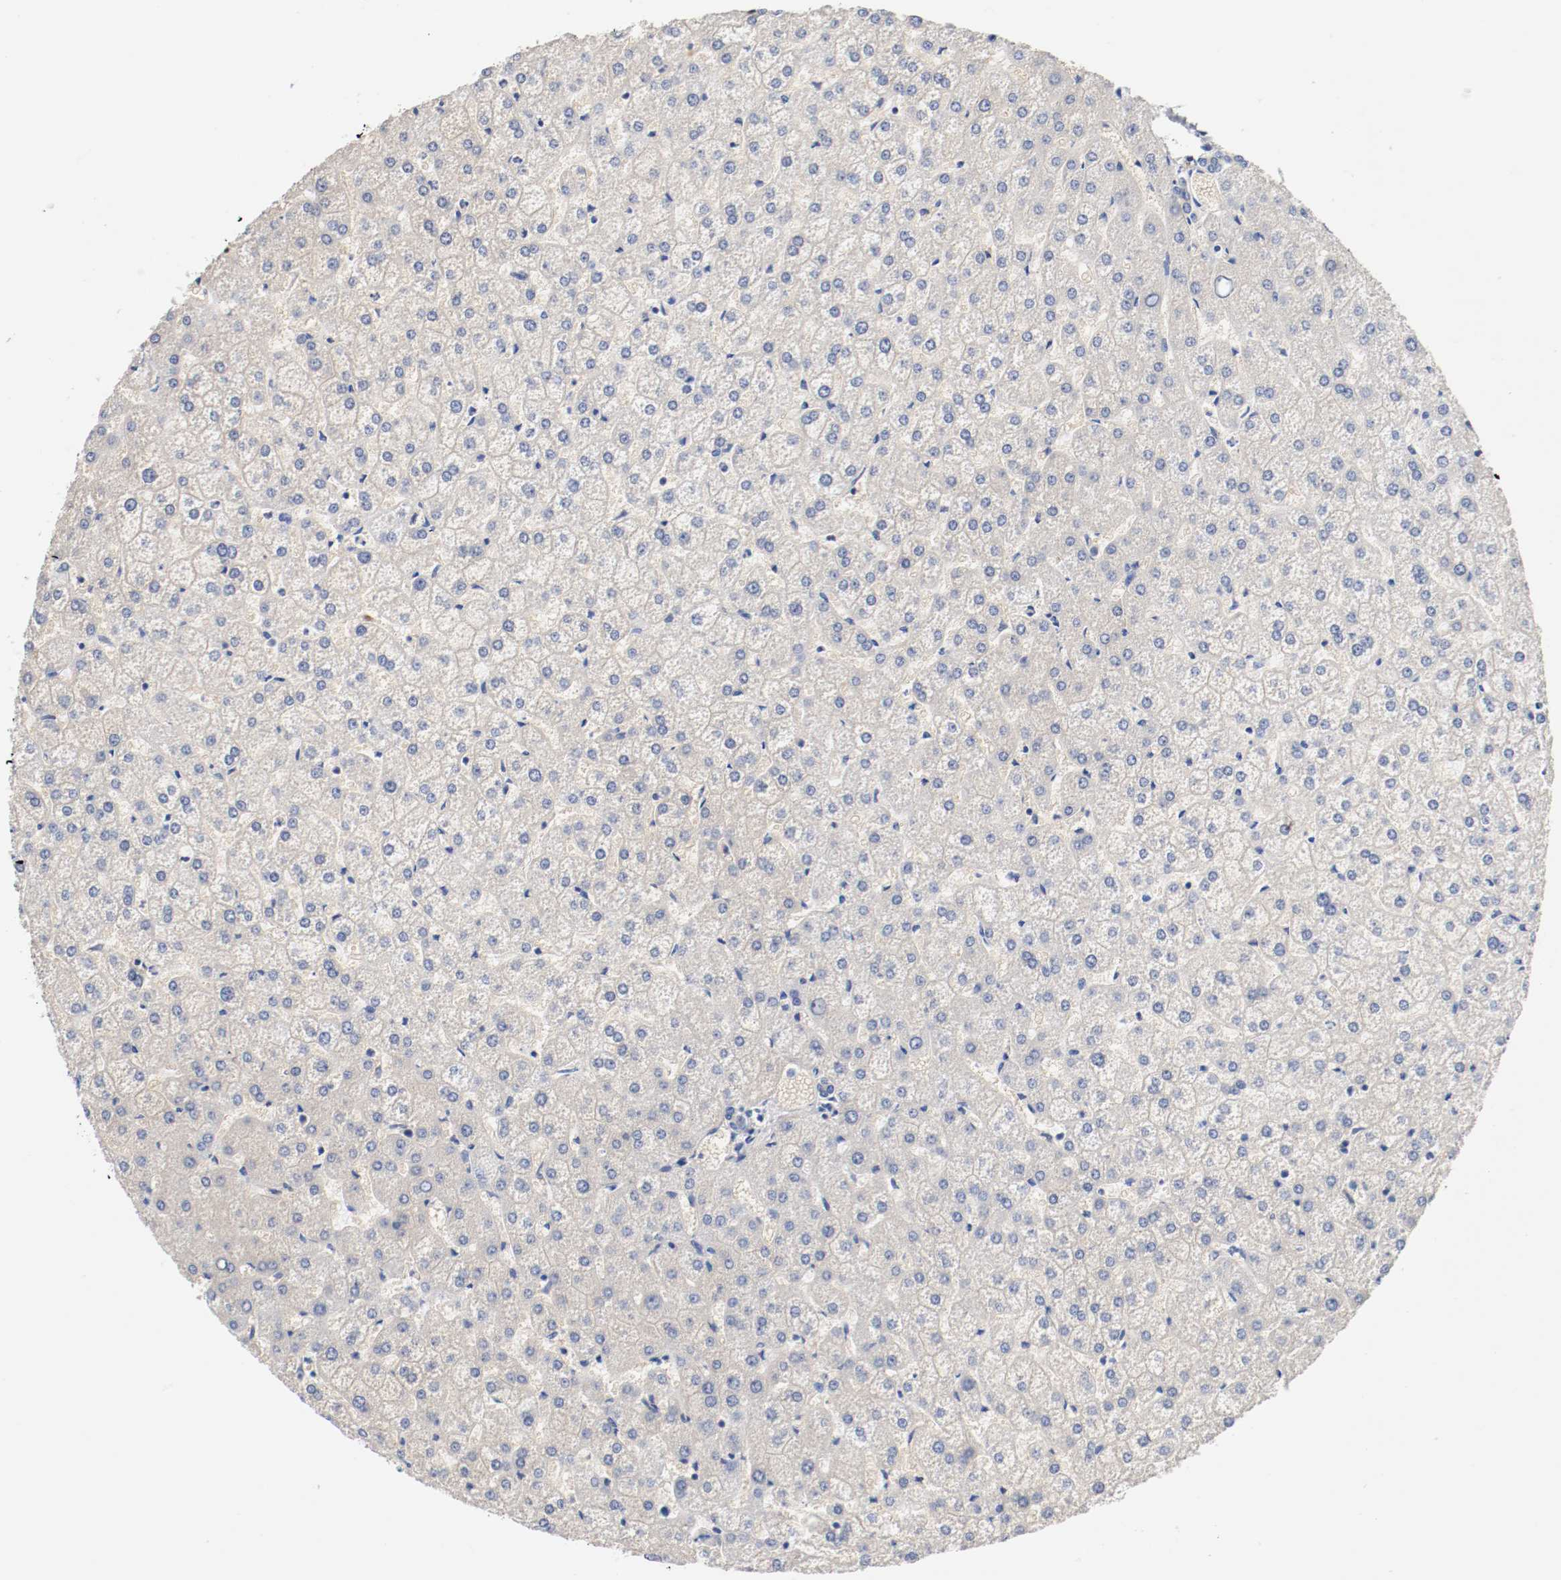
{"staining": {"intensity": "negative", "quantity": "none", "location": "none"}, "tissue": "liver", "cell_type": "Cholangiocytes", "image_type": "normal", "snomed": [{"axis": "morphology", "description": "Normal tissue, NOS"}, {"axis": "topography", "description": "Liver"}], "caption": "Cholangiocytes show no significant expression in benign liver.", "gene": "HGS", "patient": {"sex": "female", "age": 32}}